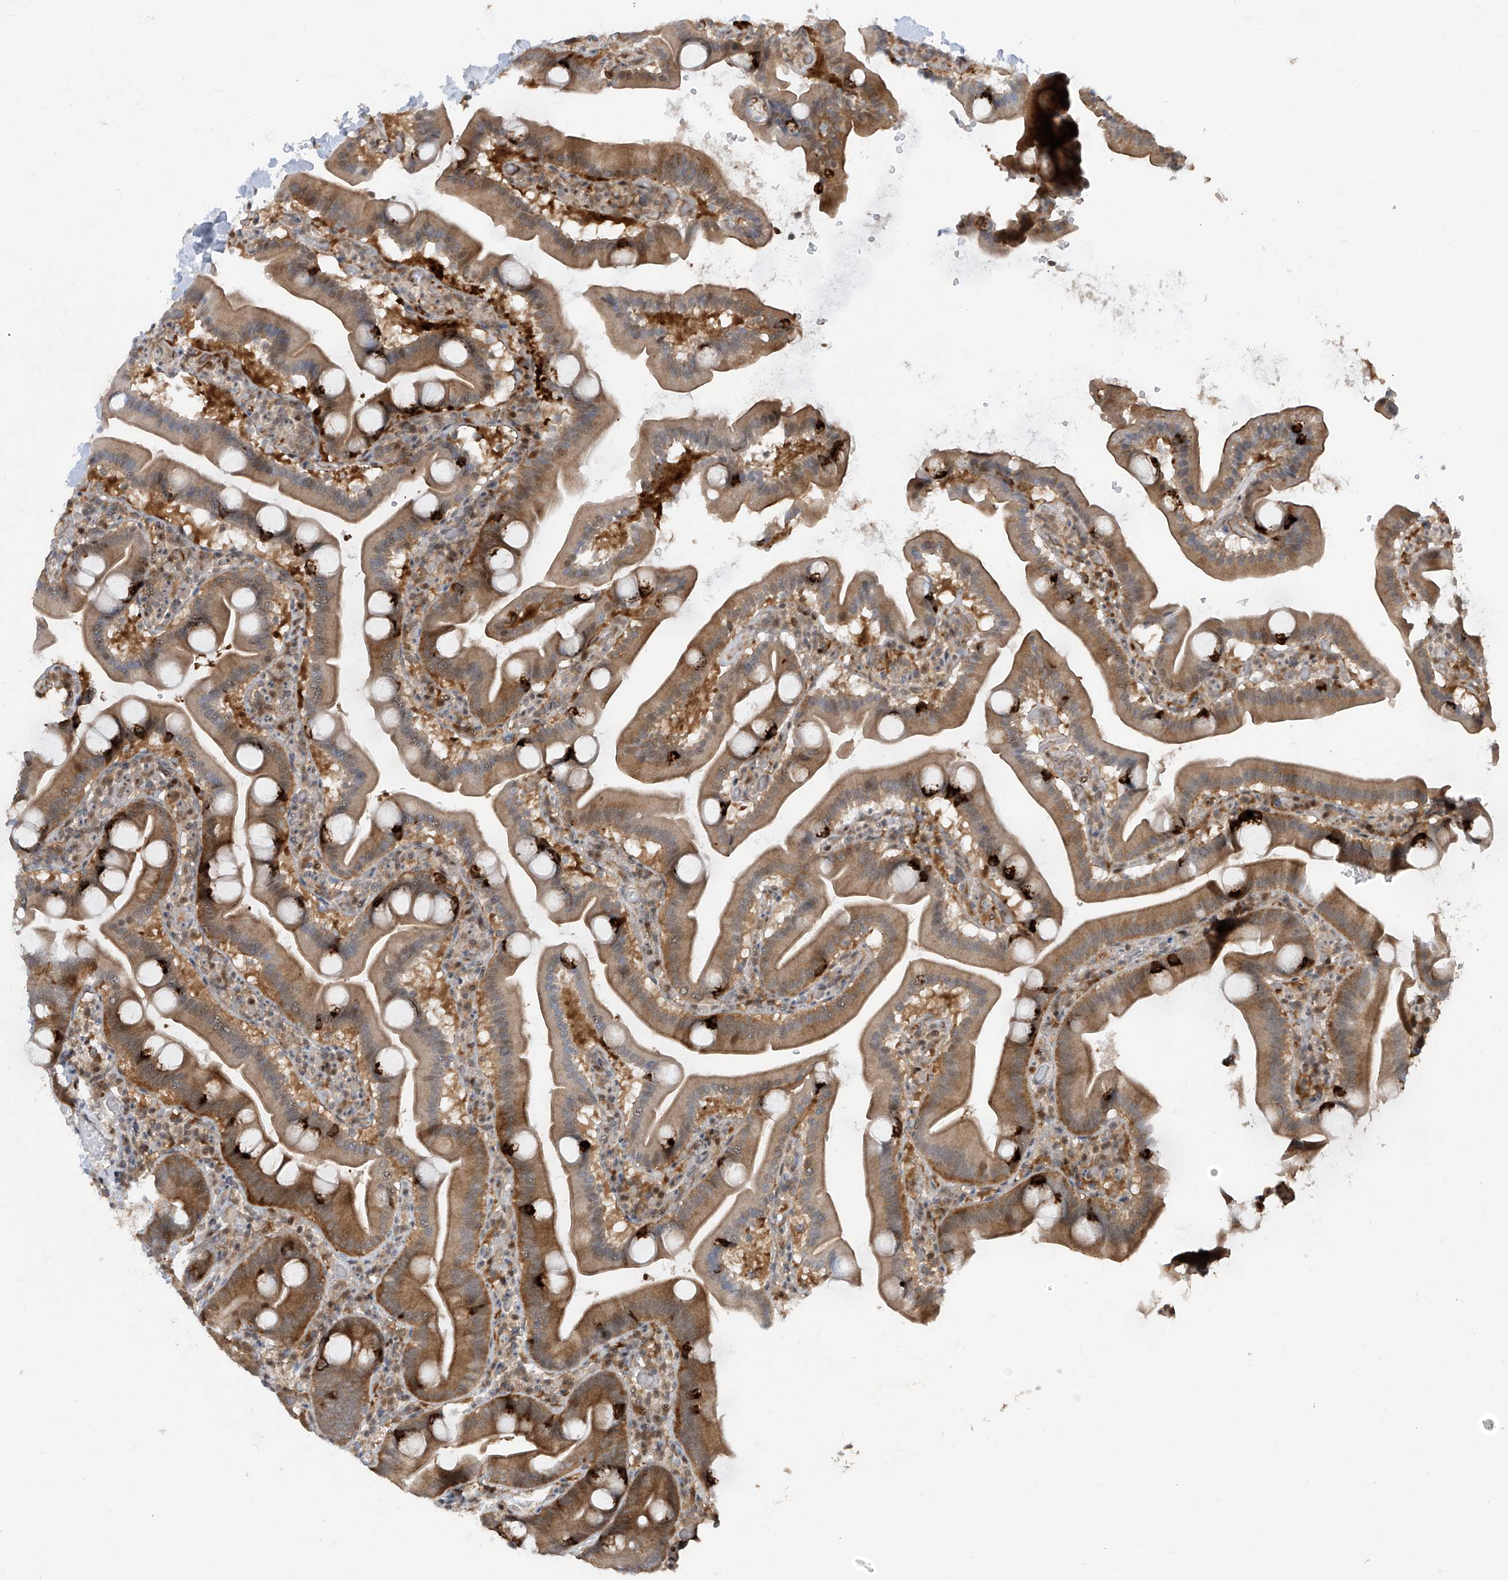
{"staining": {"intensity": "moderate", "quantity": ">75%", "location": "cytoplasmic/membranous,nuclear"}, "tissue": "duodenum", "cell_type": "Glandular cells", "image_type": "normal", "snomed": [{"axis": "morphology", "description": "Normal tissue, NOS"}, {"axis": "topography", "description": "Duodenum"}], "caption": "Glandular cells reveal medium levels of moderate cytoplasmic/membranous,nuclear staining in about >75% of cells in benign duodenum. (Brightfield microscopy of DAB IHC at high magnification).", "gene": "ZNF358", "patient": {"sex": "male", "age": 55}}